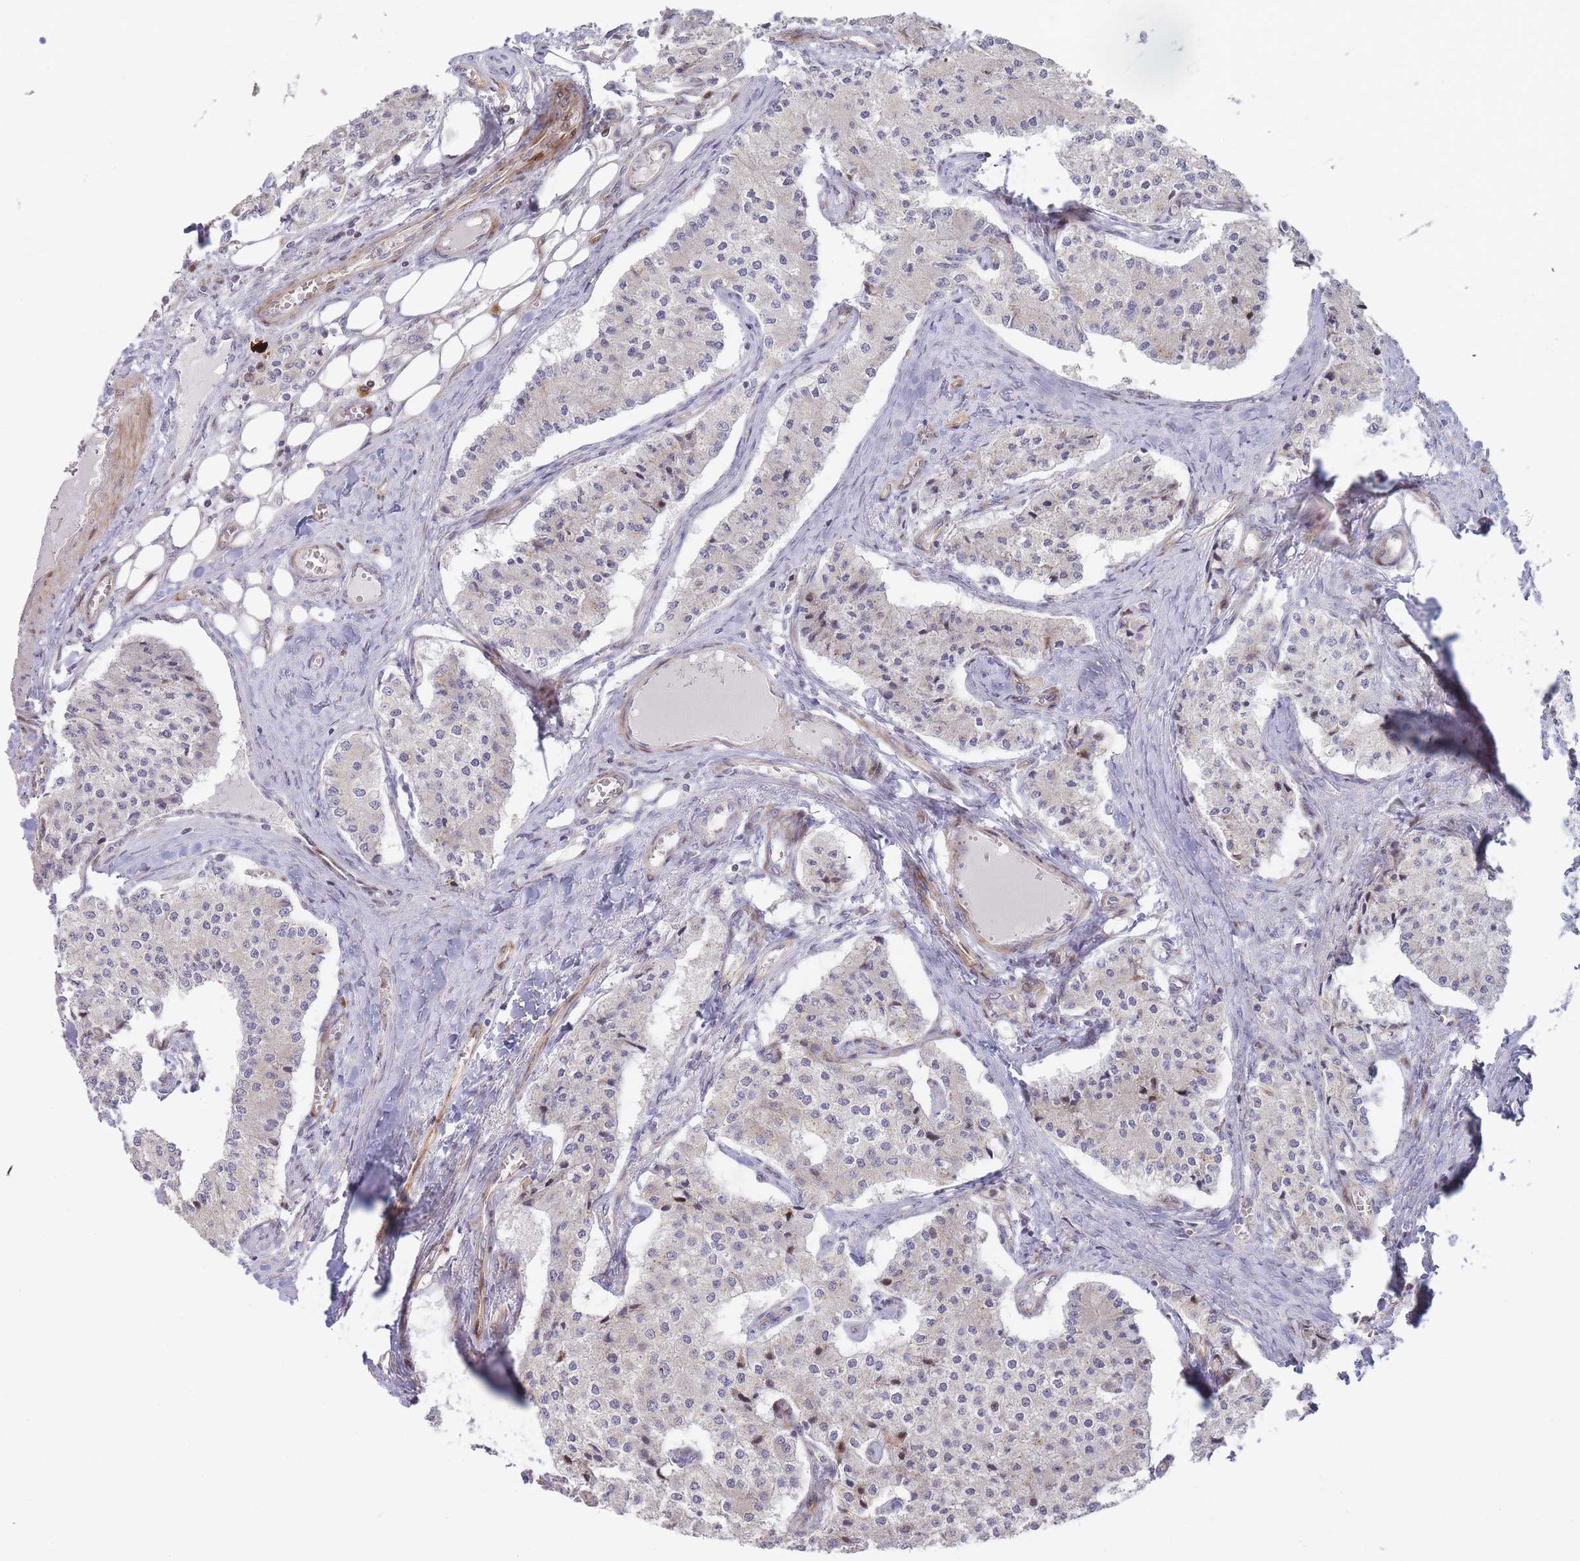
{"staining": {"intensity": "negative", "quantity": "none", "location": "none"}, "tissue": "carcinoid", "cell_type": "Tumor cells", "image_type": "cancer", "snomed": [{"axis": "morphology", "description": "Carcinoid, malignant, NOS"}, {"axis": "topography", "description": "Colon"}], "caption": "Protein analysis of carcinoid shows no significant staining in tumor cells. (Brightfield microscopy of DAB immunohistochemistry at high magnification).", "gene": "ATP5MC2", "patient": {"sex": "female", "age": 52}}